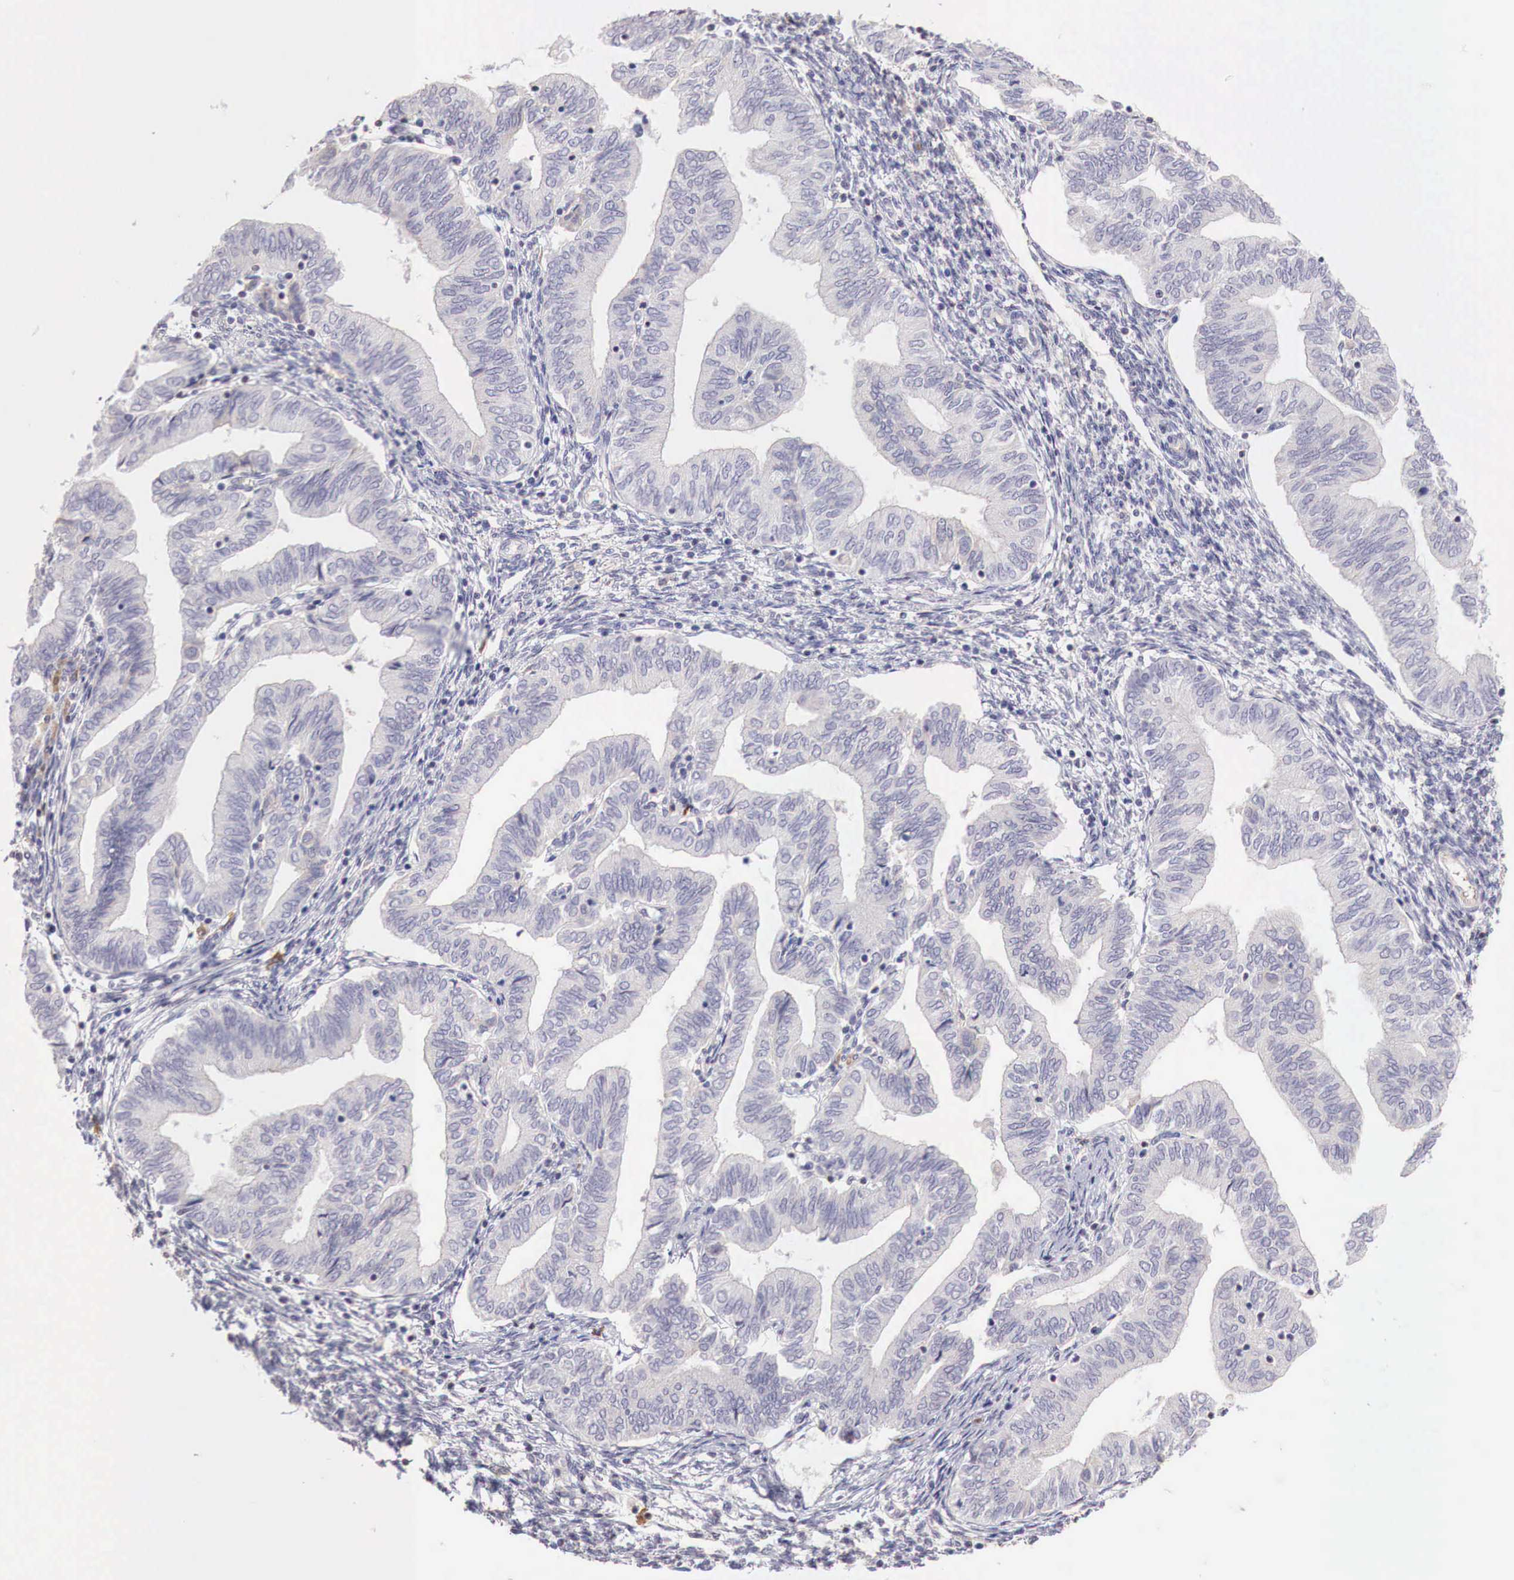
{"staining": {"intensity": "negative", "quantity": "none", "location": "none"}, "tissue": "endometrial cancer", "cell_type": "Tumor cells", "image_type": "cancer", "snomed": [{"axis": "morphology", "description": "Adenocarcinoma, NOS"}, {"axis": "topography", "description": "Endometrium"}], "caption": "Endometrial cancer (adenocarcinoma) was stained to show a protein in brown. There is no significant staining in tumor cells. Nuclei are stained in blue.", "gene": "XPNPEP2", "patient": {"sex": "female", "age": 51}}